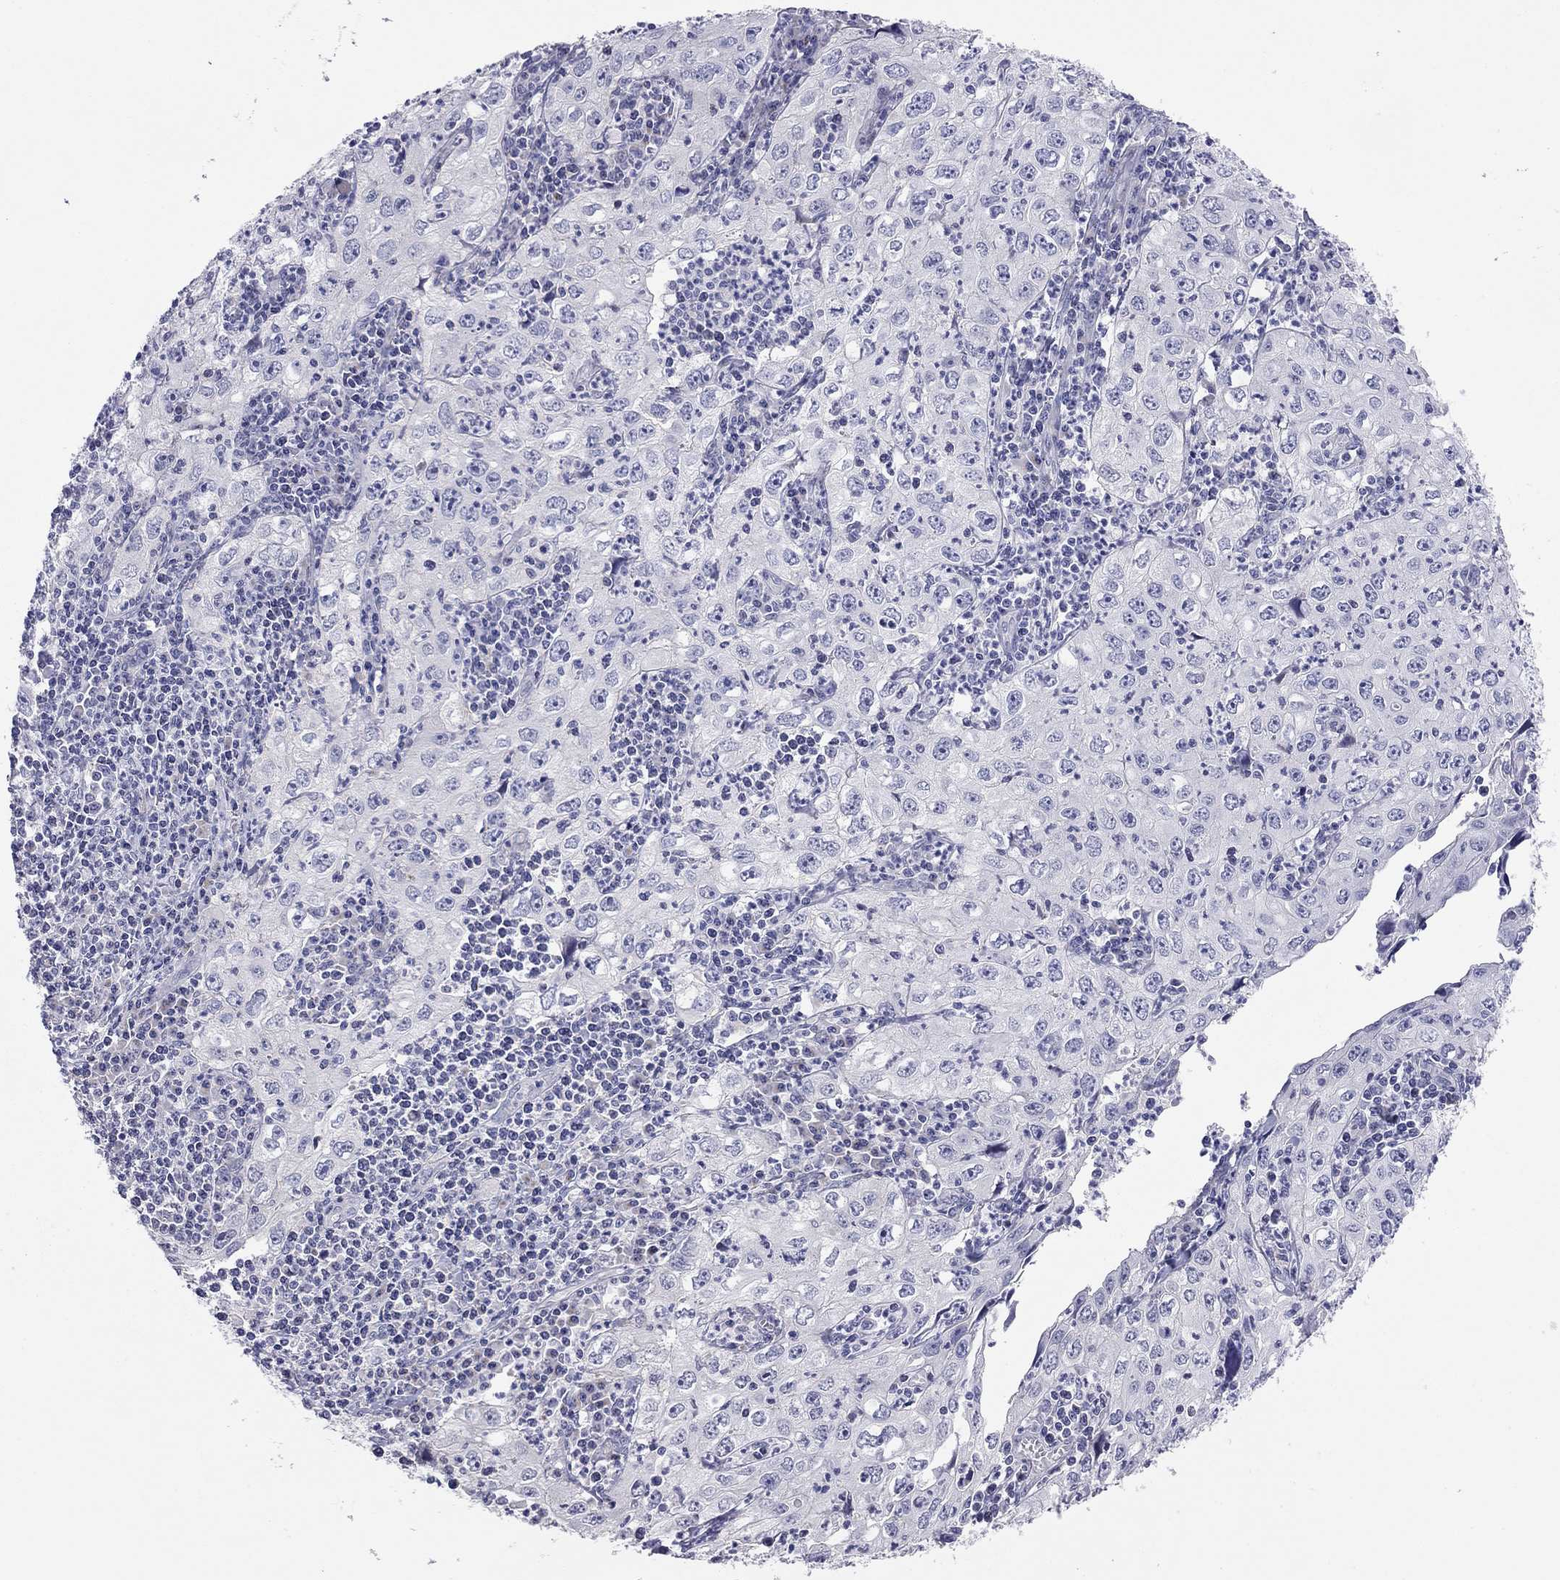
{"staining": {"intensity": "negative", "quantity": "none", "location": "none"}, "tissue": "cervical cancer", "cell_type": "Tumor cells", "image_type": "cancer", "snomed": [{"axis": "morphology", "description": "Squamous cell carcinoma, NOS"}, {"axis": "topography", "description": "Cervix"}], "caption": "Micrograph shows no significant protein expression in tumor cells of cervical cancer (squamous cell carcinoma). (IHC, brightfield microscopy, high magnification).", "gene": "SYTL2", "patient": {"sex": "female", "age": 24}}